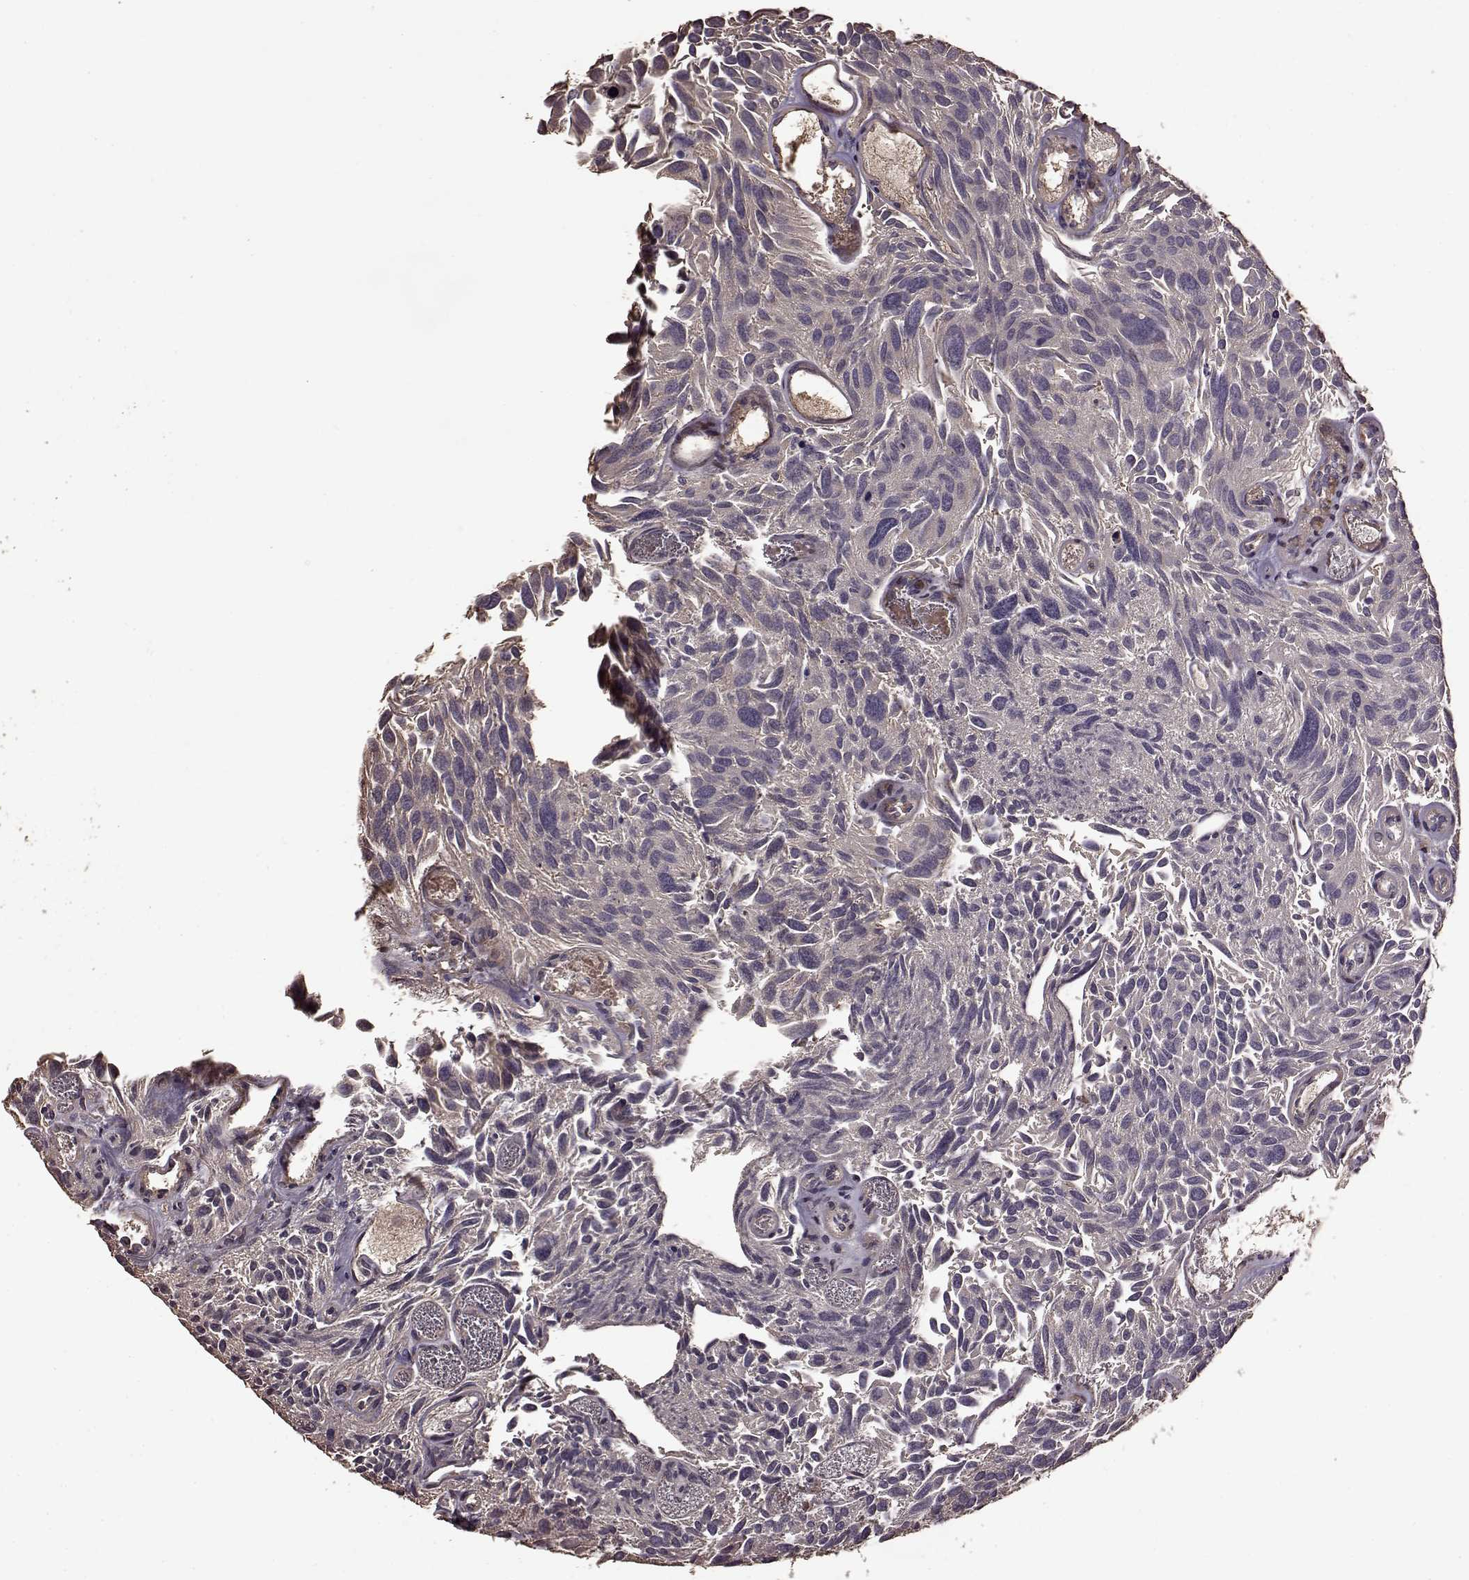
{"staining": {"intensity": "negative", "quantity": "none", "location": "none"}, "tissue": "urothelial cancer", "cell_type": "Tumor cells", "image_type": "cancer", "snomed": [{"axis": "morphology", "description": "Urothelial carcinoma, Low grade"}, {"axis": "topography", "description": "Urinary bladder"}], "caption": "This photomicrograph is of low-grade urothelial carcinoma stained with immunohistochemistry to label a protein in brown with the nuclei are counter-stained blue. There is no staining in tumor cells.", "gene": "FBXW11", "patient": {"sex": "female", "age": 69}}